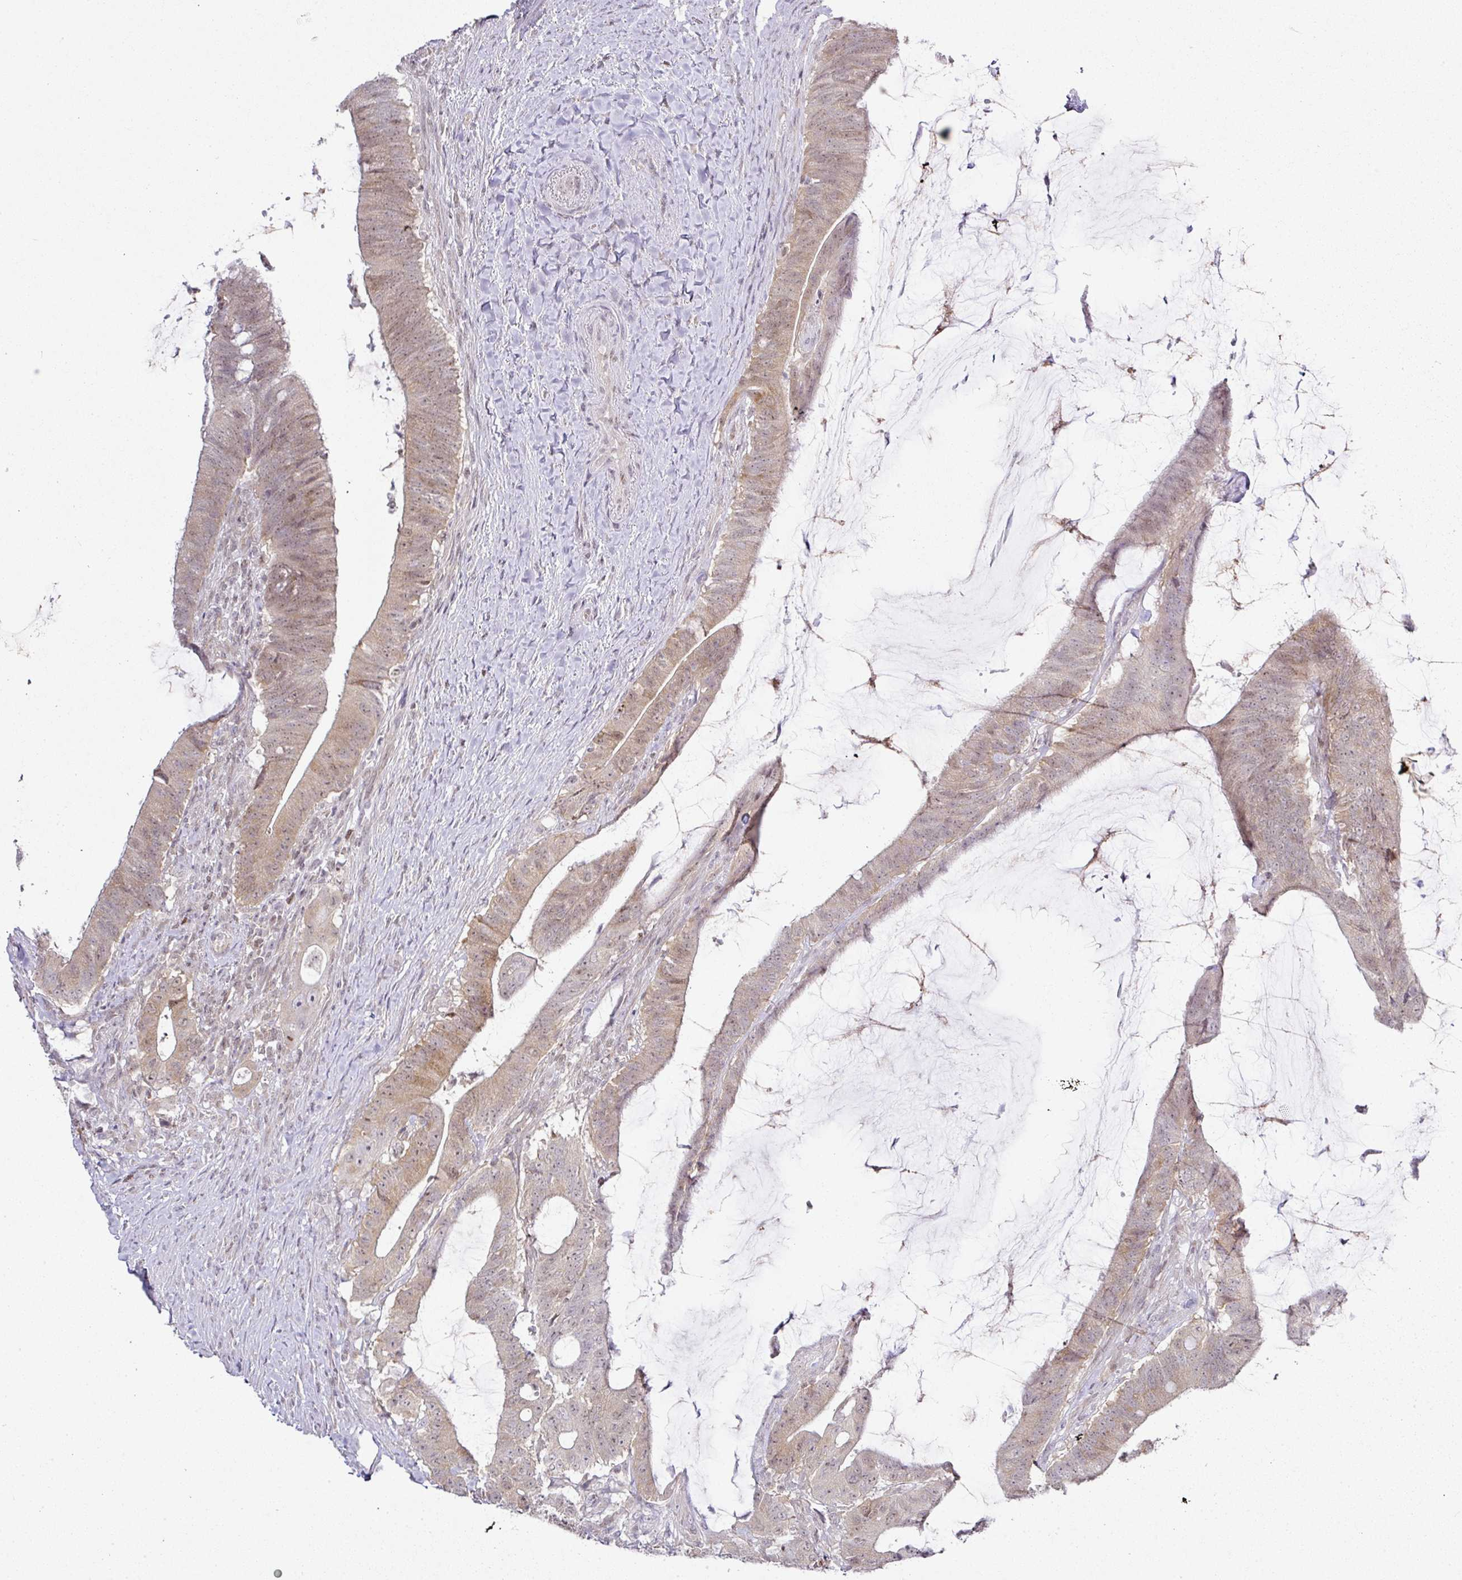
{"staining": {"intensity": "weak", "quantity": "25%-75%", "location": "cytoplasmic/membranous,nuclear"}, "tissue": "colorectal cancer", "cell_type": "Tumor cells", "image_type": "cancer", "snomed": [{"axis": "morphology", "description": "Adenocarcinoma, NOS"}, {"axis": "topography", "description": "Colon"}], "caption": "DAB (3,3'-diaminobenzidine) immunohistochemical staining of colorectal adenocarcinoma exhibits weak cytoplasmic/membranous and nuclear protein expression in about 25%-75% of tumor cells. (Stains: DAB in brown, nuclei in blue, Microscopy: brightfield microscopy at high magnification).", "gene": "FAM32A", "patient": {"sex": "female", "age": 43}}